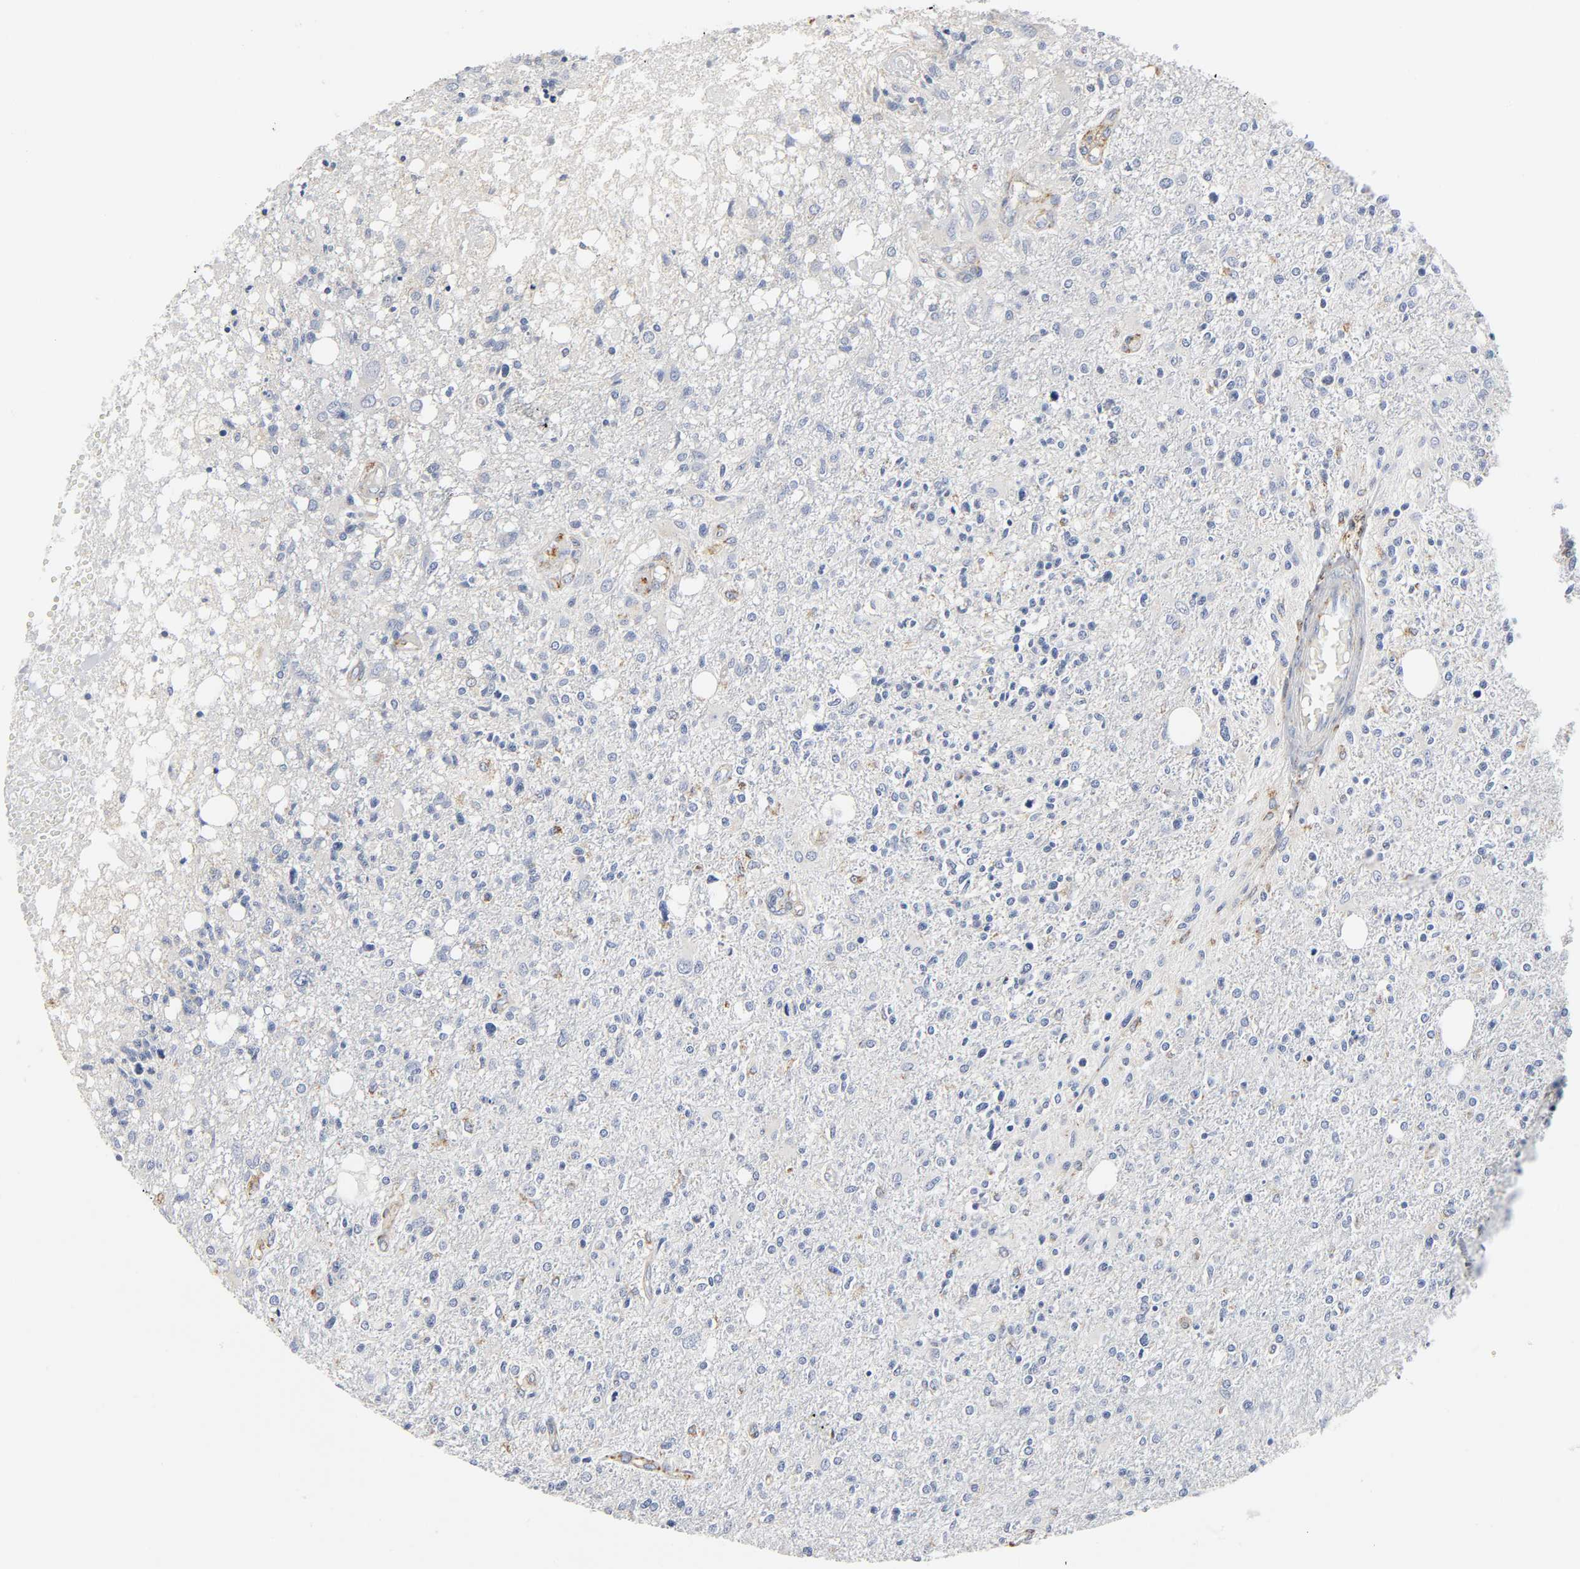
{"staining": {"intensity": "moderate", "quantity": "<25%", "location": "cytoplasmic/membranous"}, "tissue": "glioma", "cell_type": "Tumor cells", "image_type": "cancer", "snomed": [{"axis": "morphology", "description": "Glioma, malignant, High grade"}, {"axis": "topography", "description": "Cerebral cortex"}], "caption": "Malignant high-grade glioma stained with a brown dye demonstrates moderate cytoplasmic/membranous positive staining in about <25% of tumor cells.", "gene": "BAK1", "patient": {"sex": "male", "age": 76}}